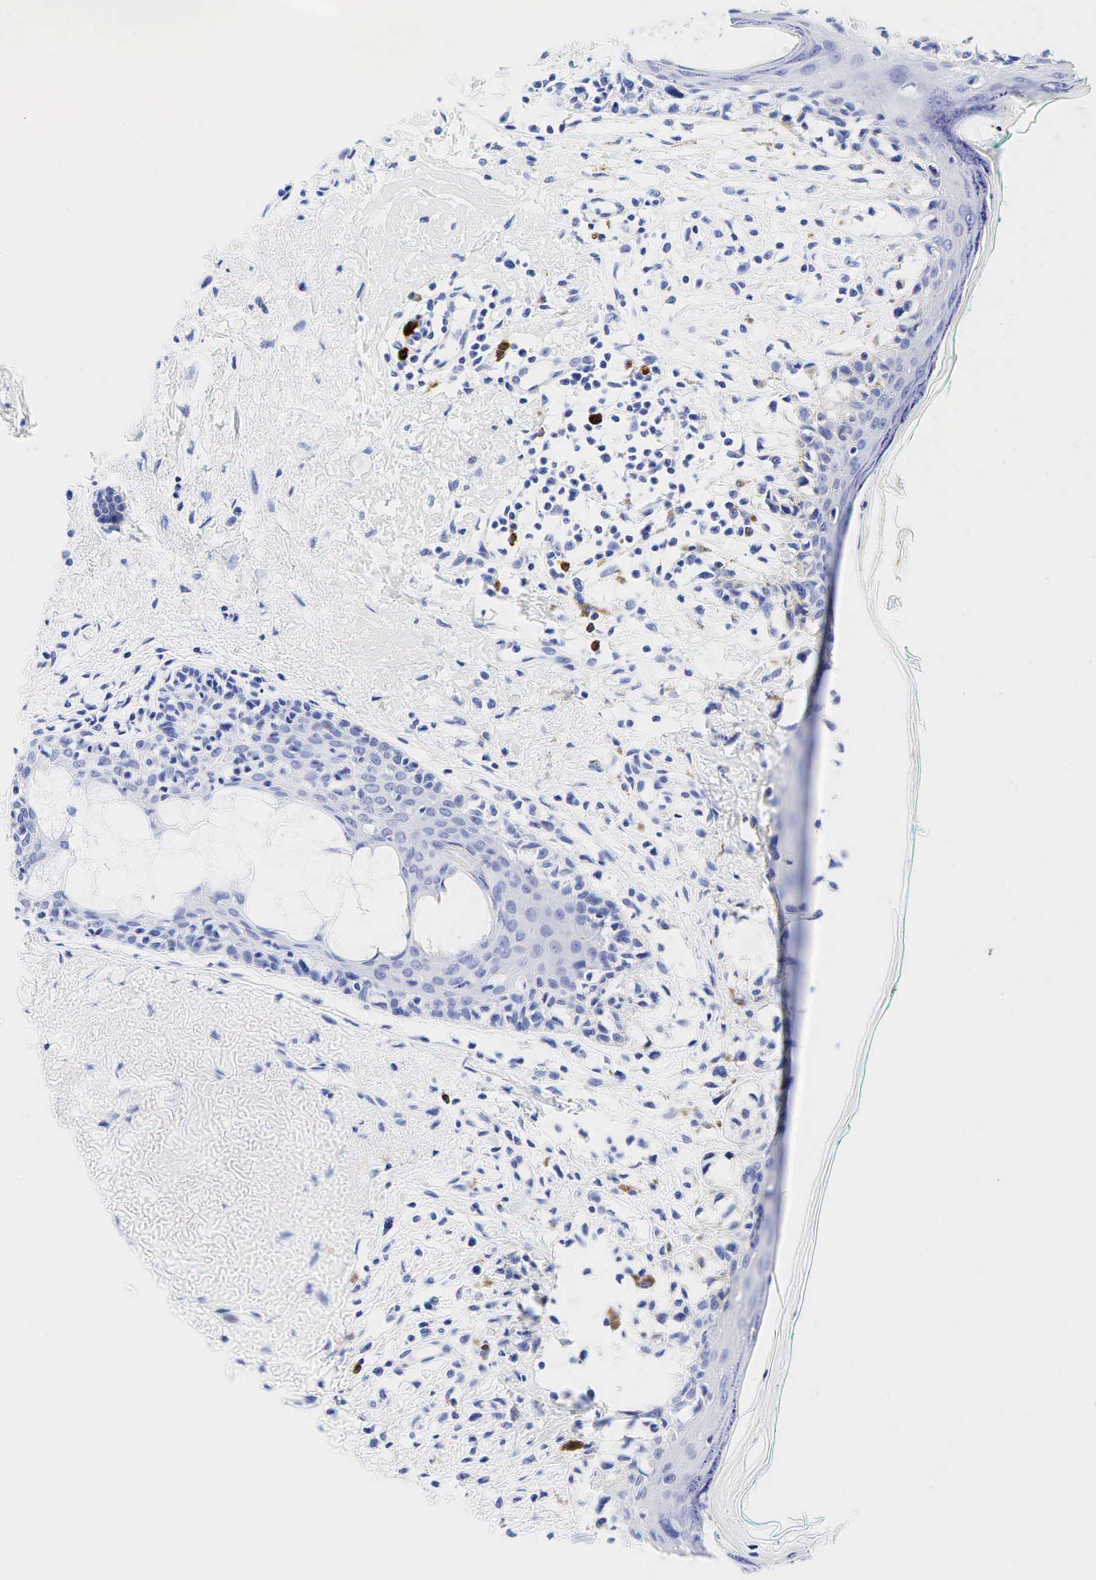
{"staining": {"intensity": "negative", "quantity": "none", "location": "none"}, "tissue": "melanoma", "cell_type": "Tumor cells", "image_type": "cancer", "snomed": [{"axis": "morphology", "description": "Malignant melanoma, NOS"}, {"axis": "topography", "description": "Skin"}], "caption": "Immunohistochemical staining of human malignant melanoma shows no significant expression in tumor cells.", "gene": "CD79A", "patient": {"sex": "male", "age": 80}}